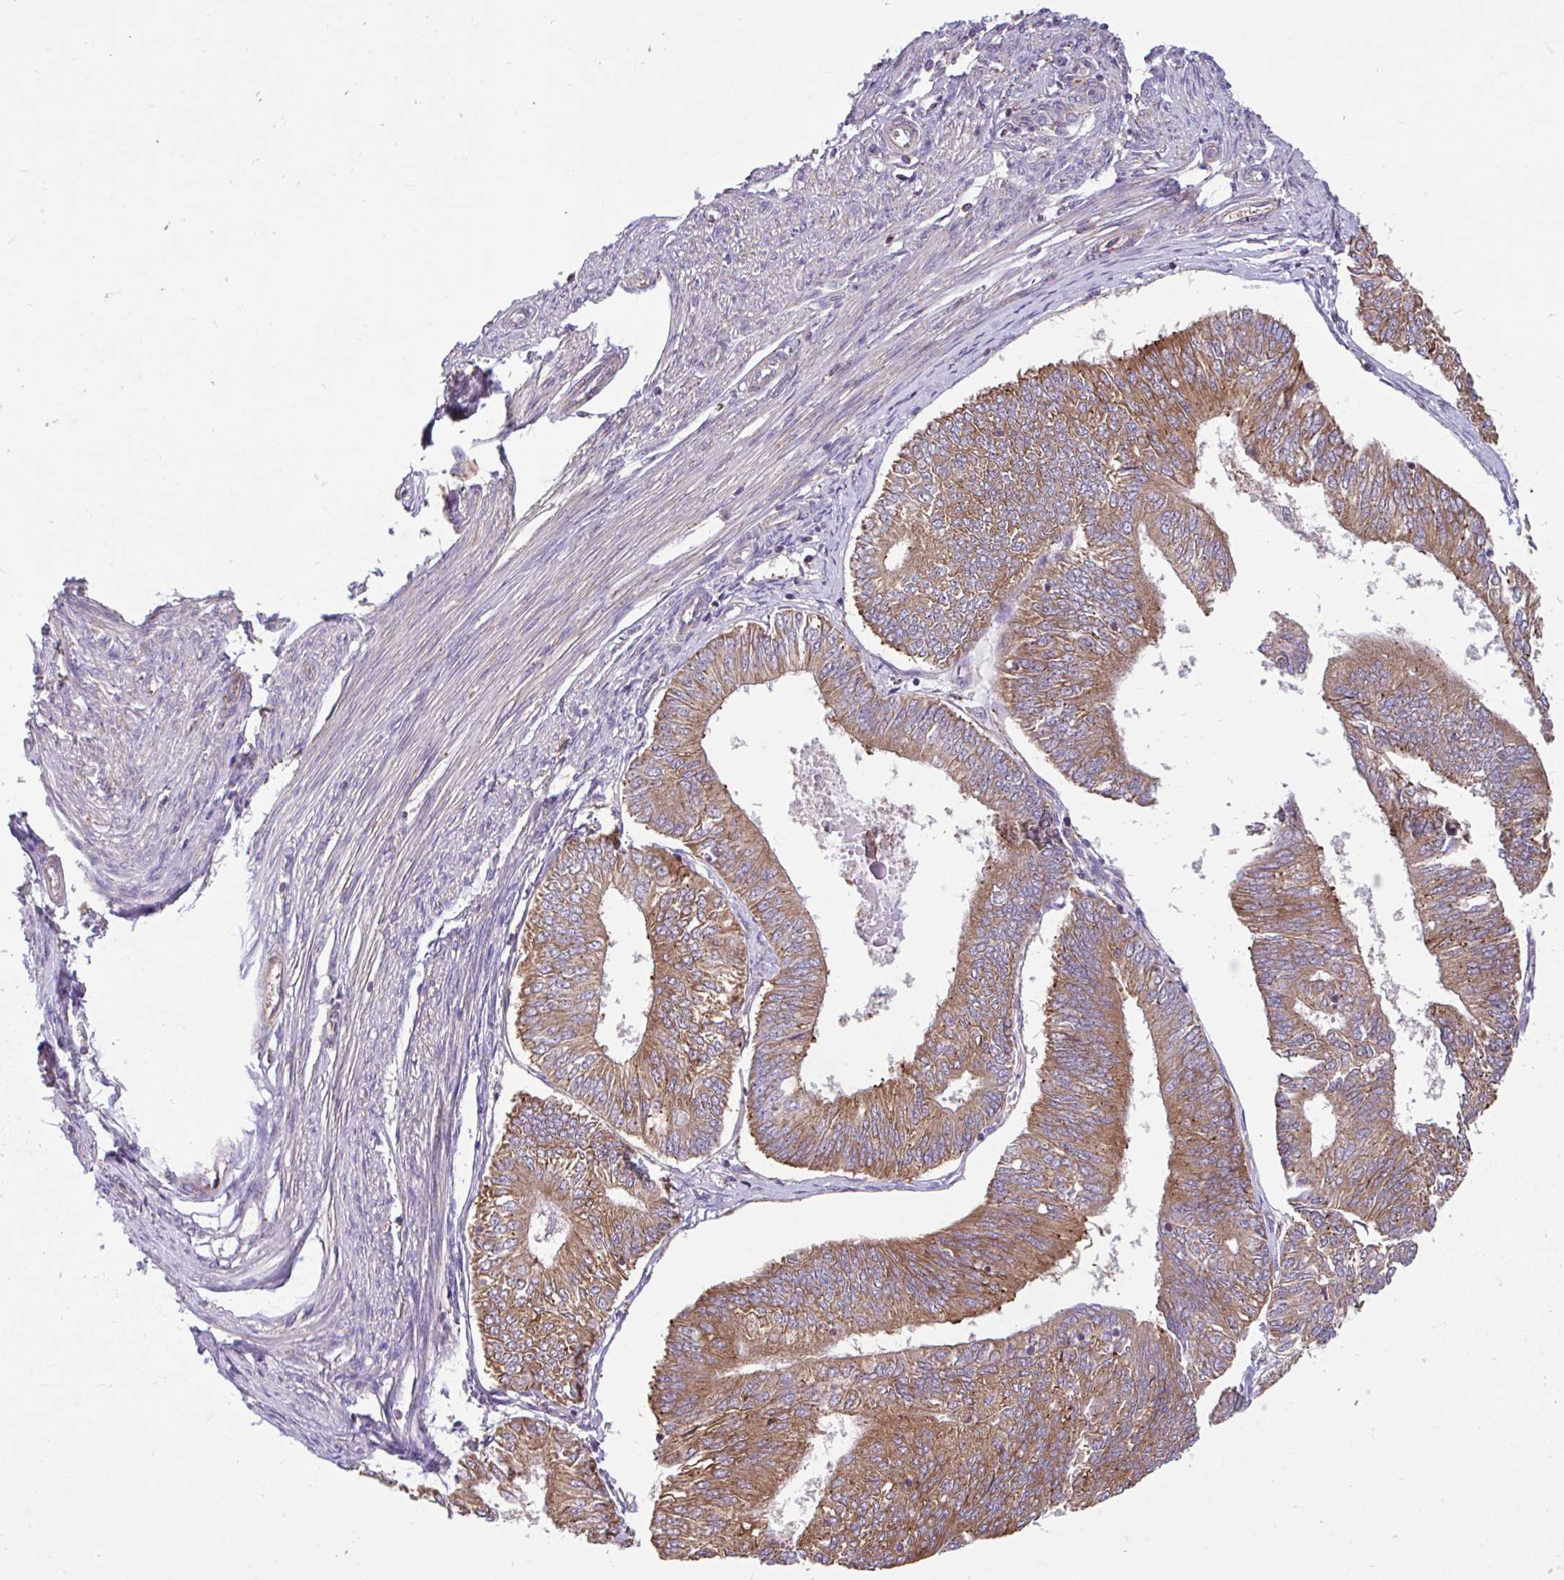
{"staining": {"intensity": "moderate", "quantity": ">75%", "location": "cytoplasmic/membranous"}, "tissue": "endometrial cancer", "cell_type": "Tumor cells", "image_type": "cancer", "snomed": [{"axis": "morphology", "description": "Adenocarcinoma, NOS"}, {"axis": "topography", "description": "Endometrium"}], "caption": "Endometrial cancer (adenocarcinoma) tissue displays moderate cytoplasmic/membranous positivity in approximately >75% of tumor cells (DAB IHC, brown staining for protein, blue staining for nuclei).", "gene": "RALBP1", "patient": {"sex": "female", "age": 58}}